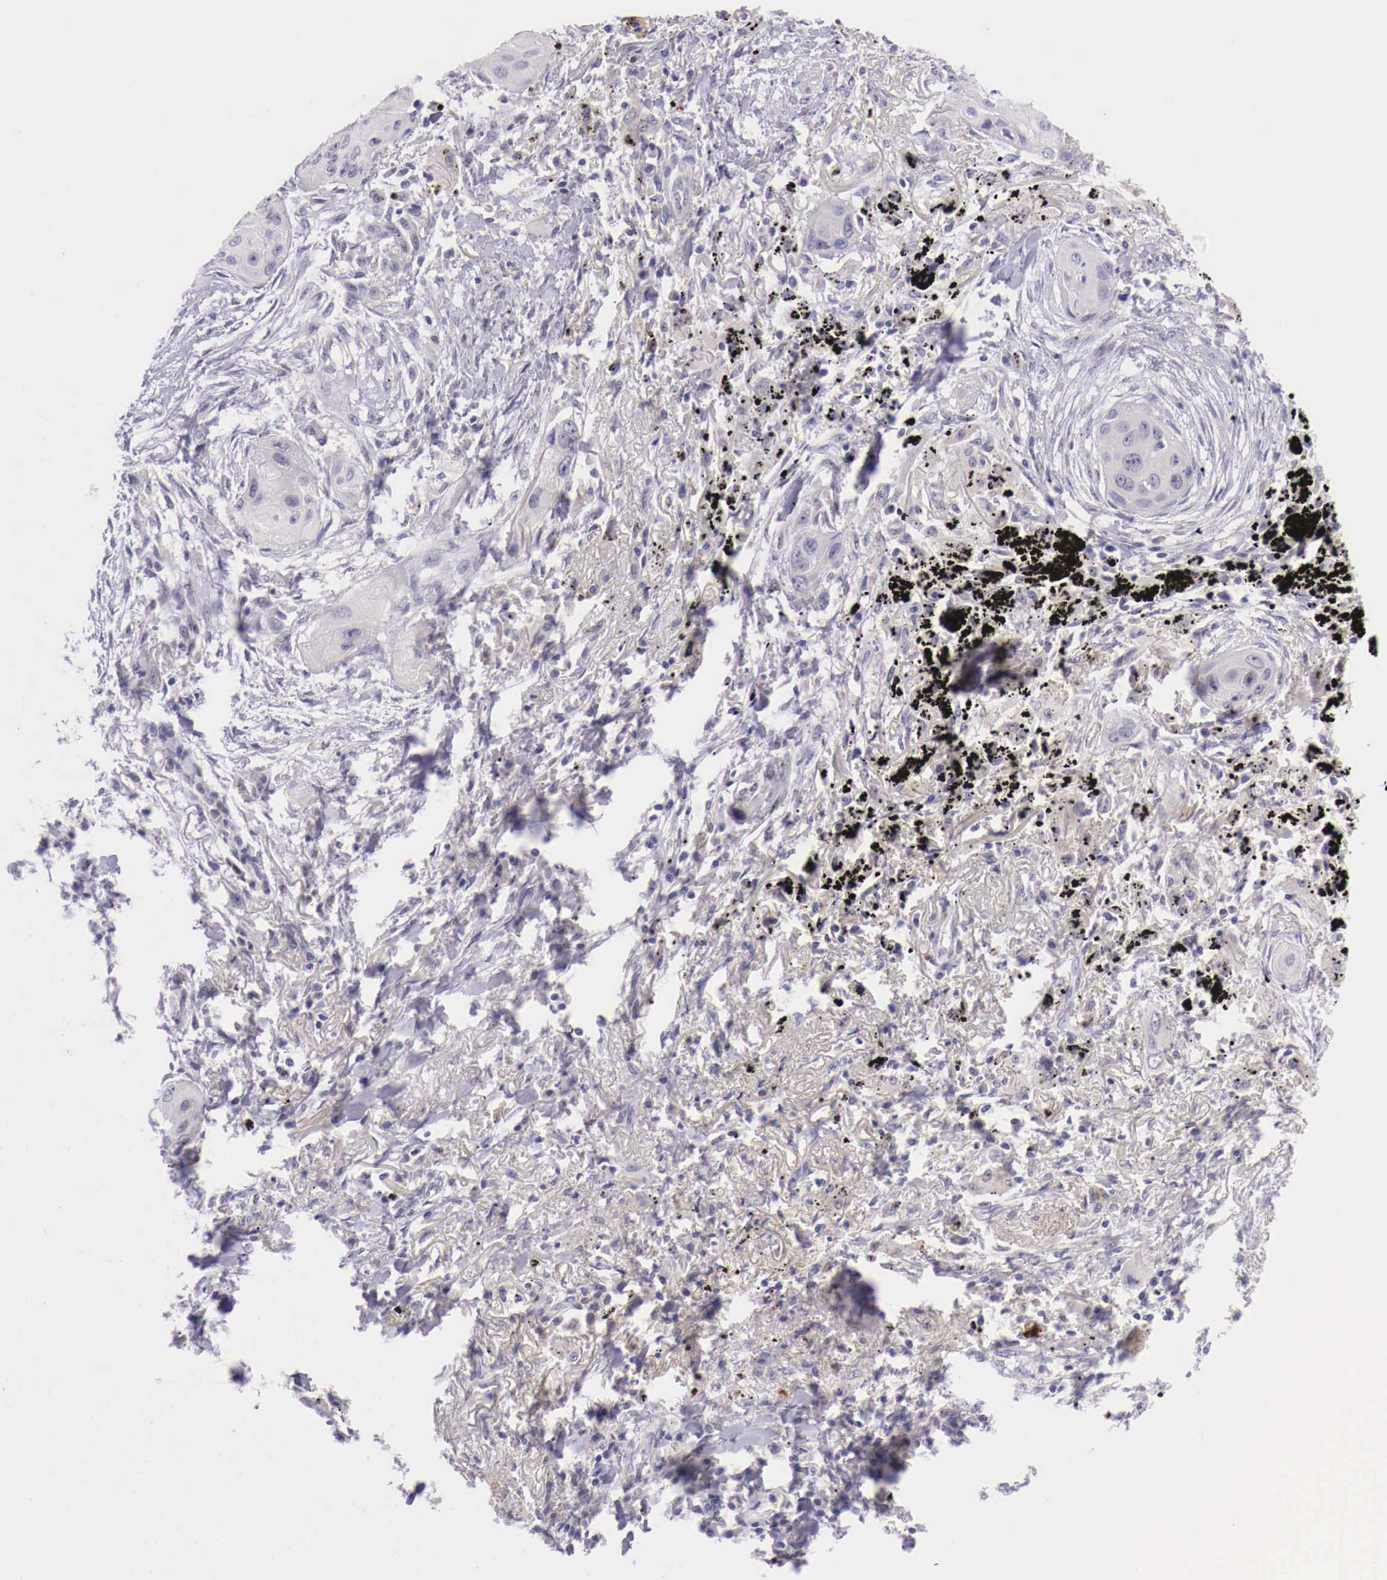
{"staining": {"intensity": "negative", "quantity": "none", "location": "none"}, "tissue": "lung cancer", "cell_type": "Tumor cells", "image_type": "cancer", "snomed": [{"axis": "morphology", "description": "Squamous cell carcinoma, NOS"}, {"axis": "topography", "description": "Lung"}], "caption": "Lung cancer (squamous cell carcinoma) stained for a protein using immunohistochemistry displays no staining tumor cells.", "gene": "BCL6", "patient": {"sex": "male", "age": 71}}